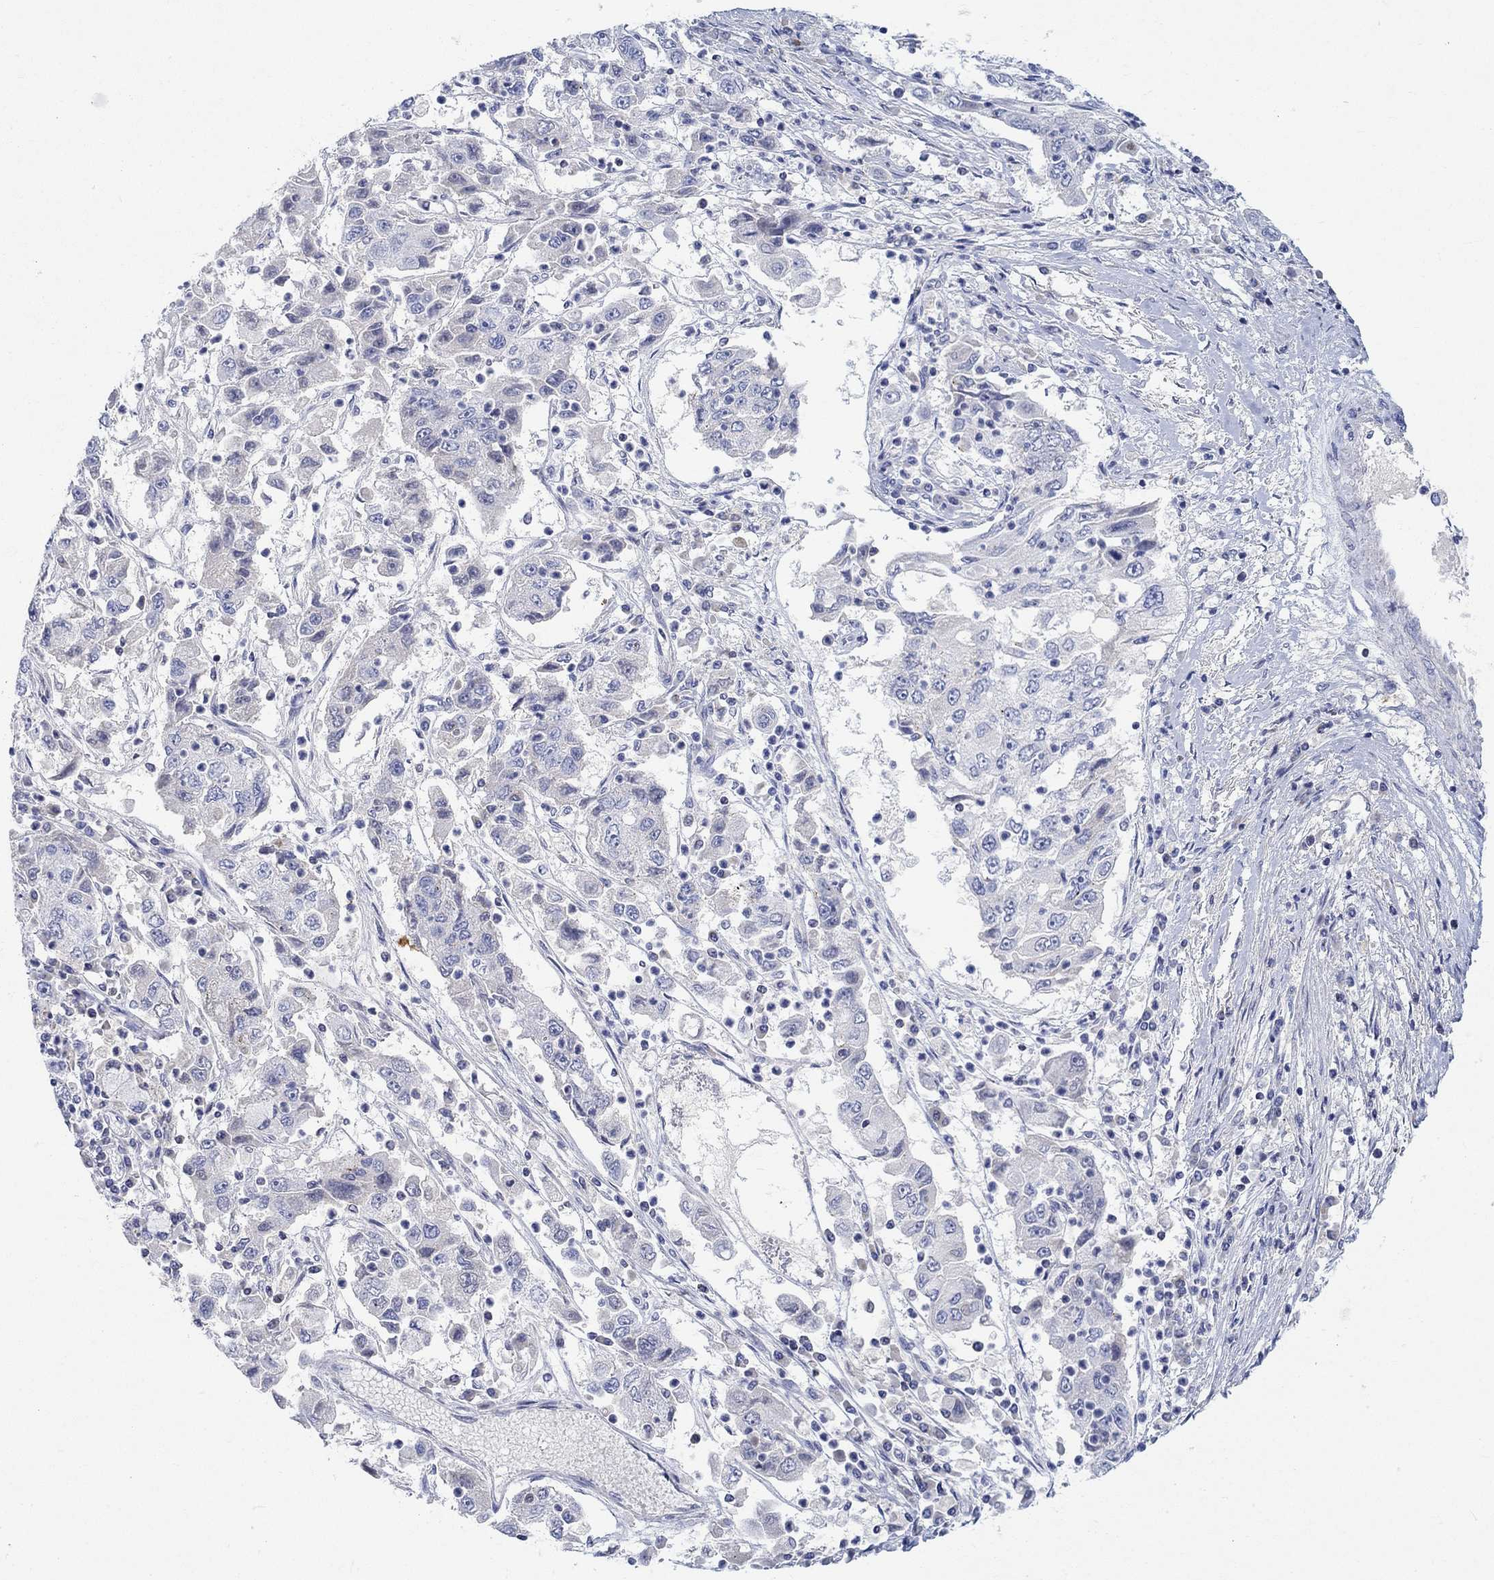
{"staining": {"intensity": "negative", "quantity": "none", "location": "none"}, "tissue": "cervical cancer", "cell_type": "Tumor cells", "image_type": "cancer", "snomed": [{"axis": "morphology", "description": "Squamous cell carcinoma, NOS"}, {"axis": "topography", "description": "Cervix"}], "caption": "Tumor cells are negative for protein expression in human cervical cancer (squamous cell carcinoma).", "gene": "NAV3", "patient": {"sex": "female", "age": 36}}